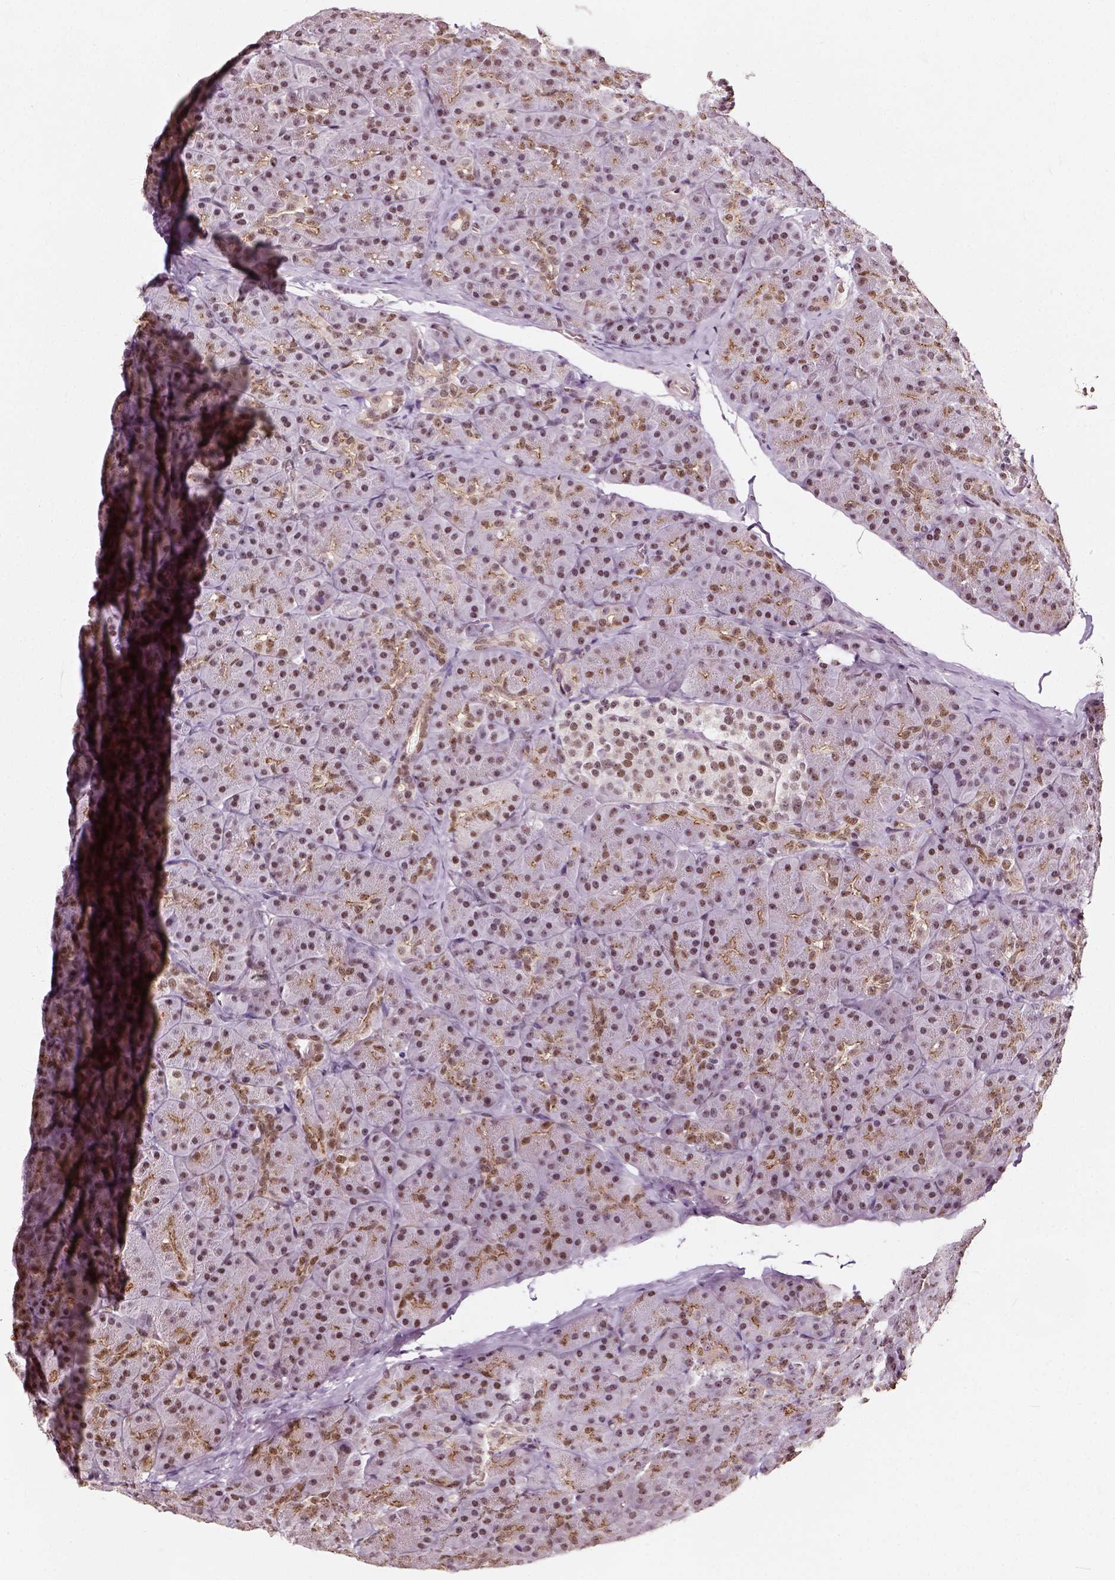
{"staining": {"intensity": "moderate", "quantity": ">75%", "location": "nuclear"}, "tissue": "pancreas", "cell_type": "Exocrine glandular cells", "image_type": "normal", "snomed": [{"axis": "morphology", "description": "Normal tissue, NOS"}, {"axis": "topography", "description": "Pancreas"}], "caption": "Protein analysis of unremarkable pancreas reveals moderate nuclear staining in about >75% of exocrine glandular cells. (Stains: DAB in brown, nuclei in blue, Microscopy: brightfield microscopy at high magnification).", "gene": "NACC1", "patient": {"sex": "male", "age": 57}}